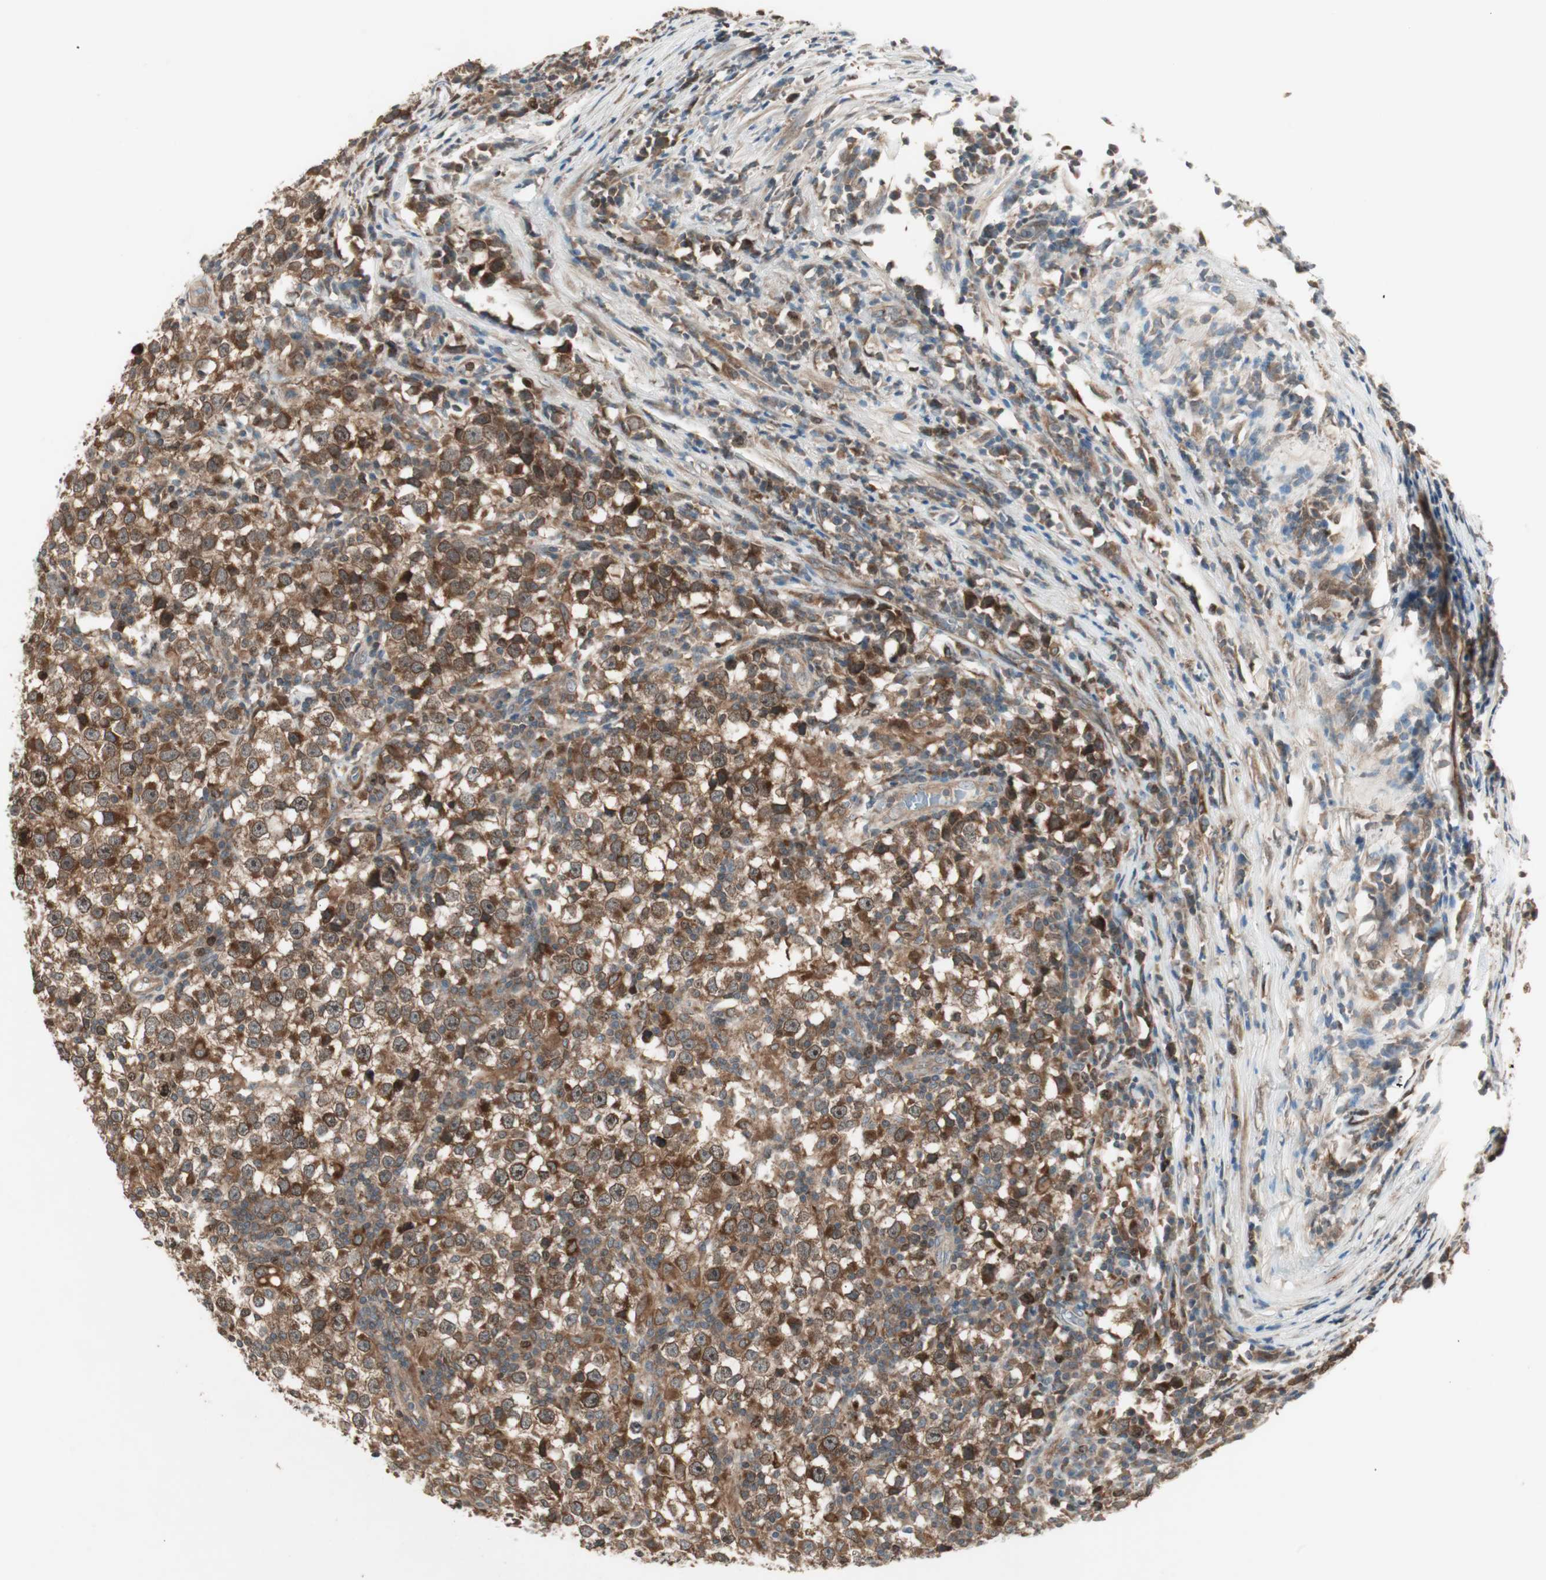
{"staining": {"intensity": "strong", "quantity": ">75%", "location": "cytoplasmic/membranous"}, "tissue": "testis cancer", "cell_type": "Tumor cells", "image_type": "cancer", "snomed": [{"axis": "morphology", "description": "Seminoma, NOS"}, {"axis": "topography", "description": "Testis"}], "caption": "Immunohistochemistry photomicrograph of human seminoma (testis) stained for a protein (brown), which exhibits high levels of strong cytoplasmic/membranous positivity in about >75% of tumor cells.", "gene": "ATP6AP2", "patient": {"sex": "male", "age": 65}}